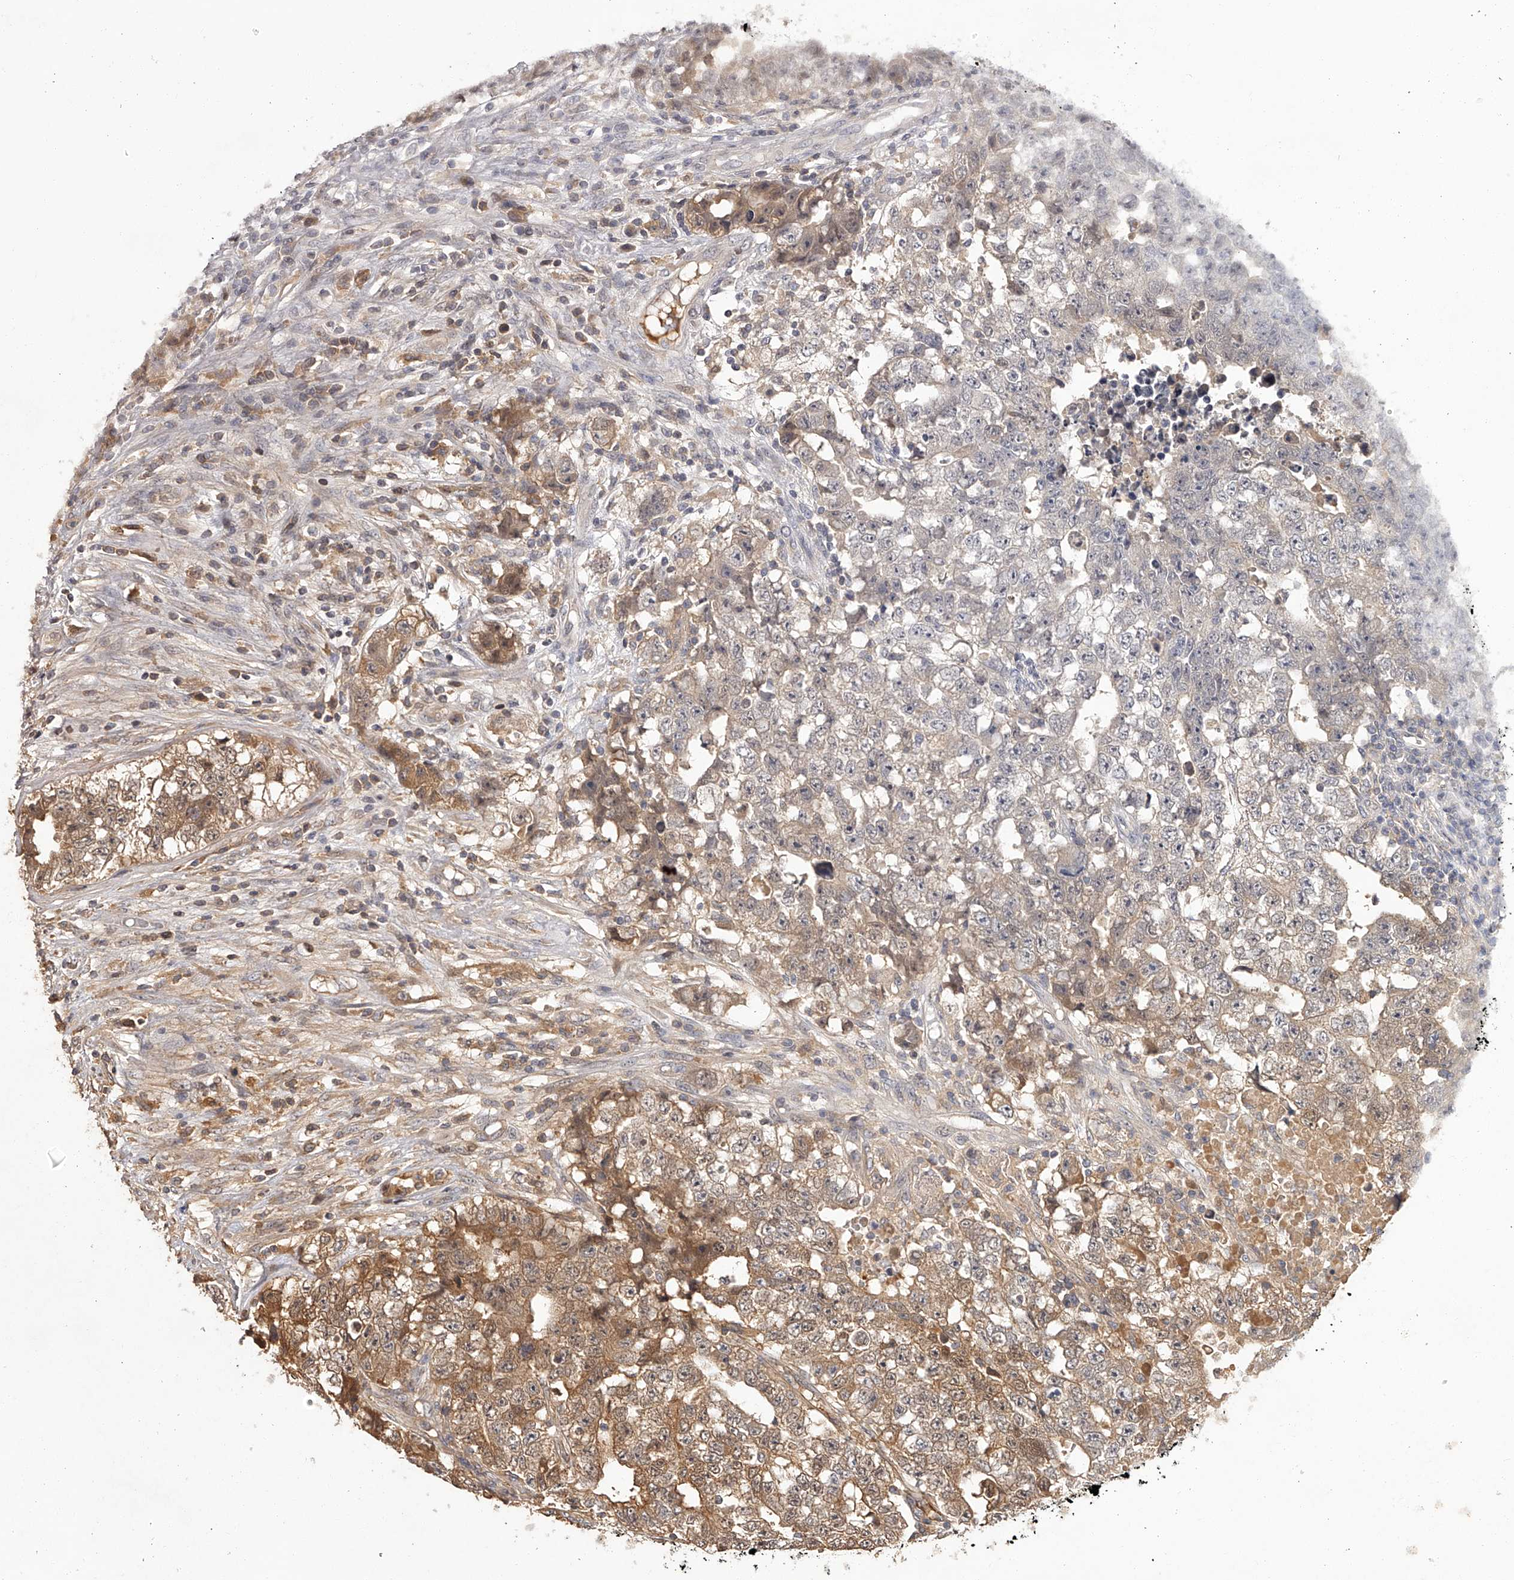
{"staining": {"intensity": "moderate", "quantity": ">75%", "location": "cytoplasmic/membranous"}, "tissue": "testis cancer", "cell_type": "Tumor cells", "image_type": "cancer", "snomed": [{"axis": "morphology", "description": "Carcinoma, Embryonal, NOS"}, {"axis": "topography", "description": "Testis"}], "caption": "Immunohistochemistry (IHC) of human embryonal carcinoma (testis) exhibits medium levels of moderate cytoplasmic/membranous expression in approximately >75% of tumor cells.", "gene": "CRYZL1", "patient": {"sex": "male", "age": 25}}